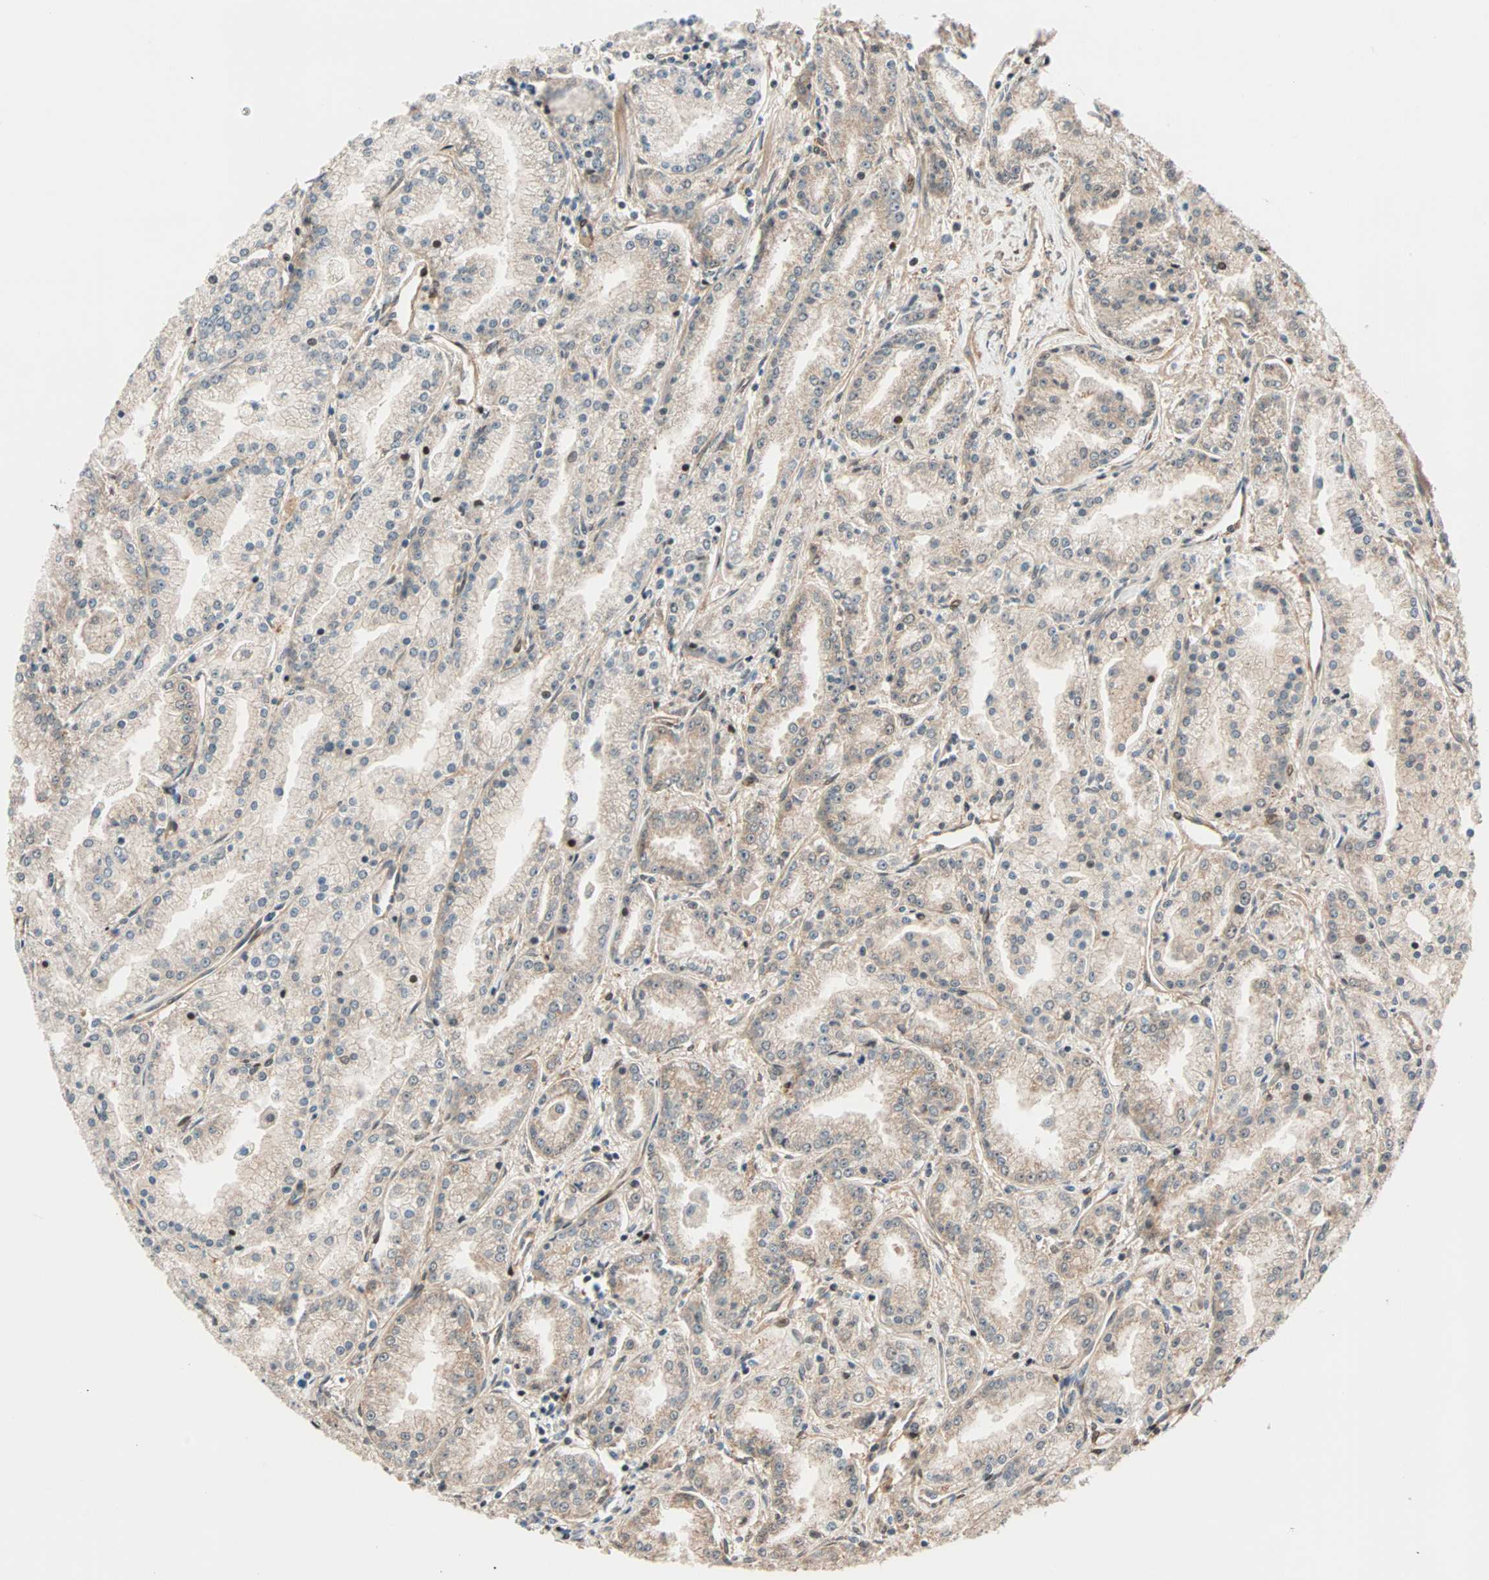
{"staining": {"intensity": "weak", "quantity": ">75%", "location": "cytoplasmic/membranous"}, "tissue": "prostate cancer", "cell_type": "Tumor cells", "image_type": "cancer", "snomed": [{"axis": "morphology", "description": "Adenocarcinoma, High grade"}, {"axis": "topography", "description": "Prostate"}], "caption": "Adenocarcinoma (high-grade) (prostate) stained for a protein (brown) shows weak cytoplasmic/membranous positive positivity in approximately >75% of tumor cells.", "gene": "HECW1", "patient": {"sex": "male", "age": 61}}